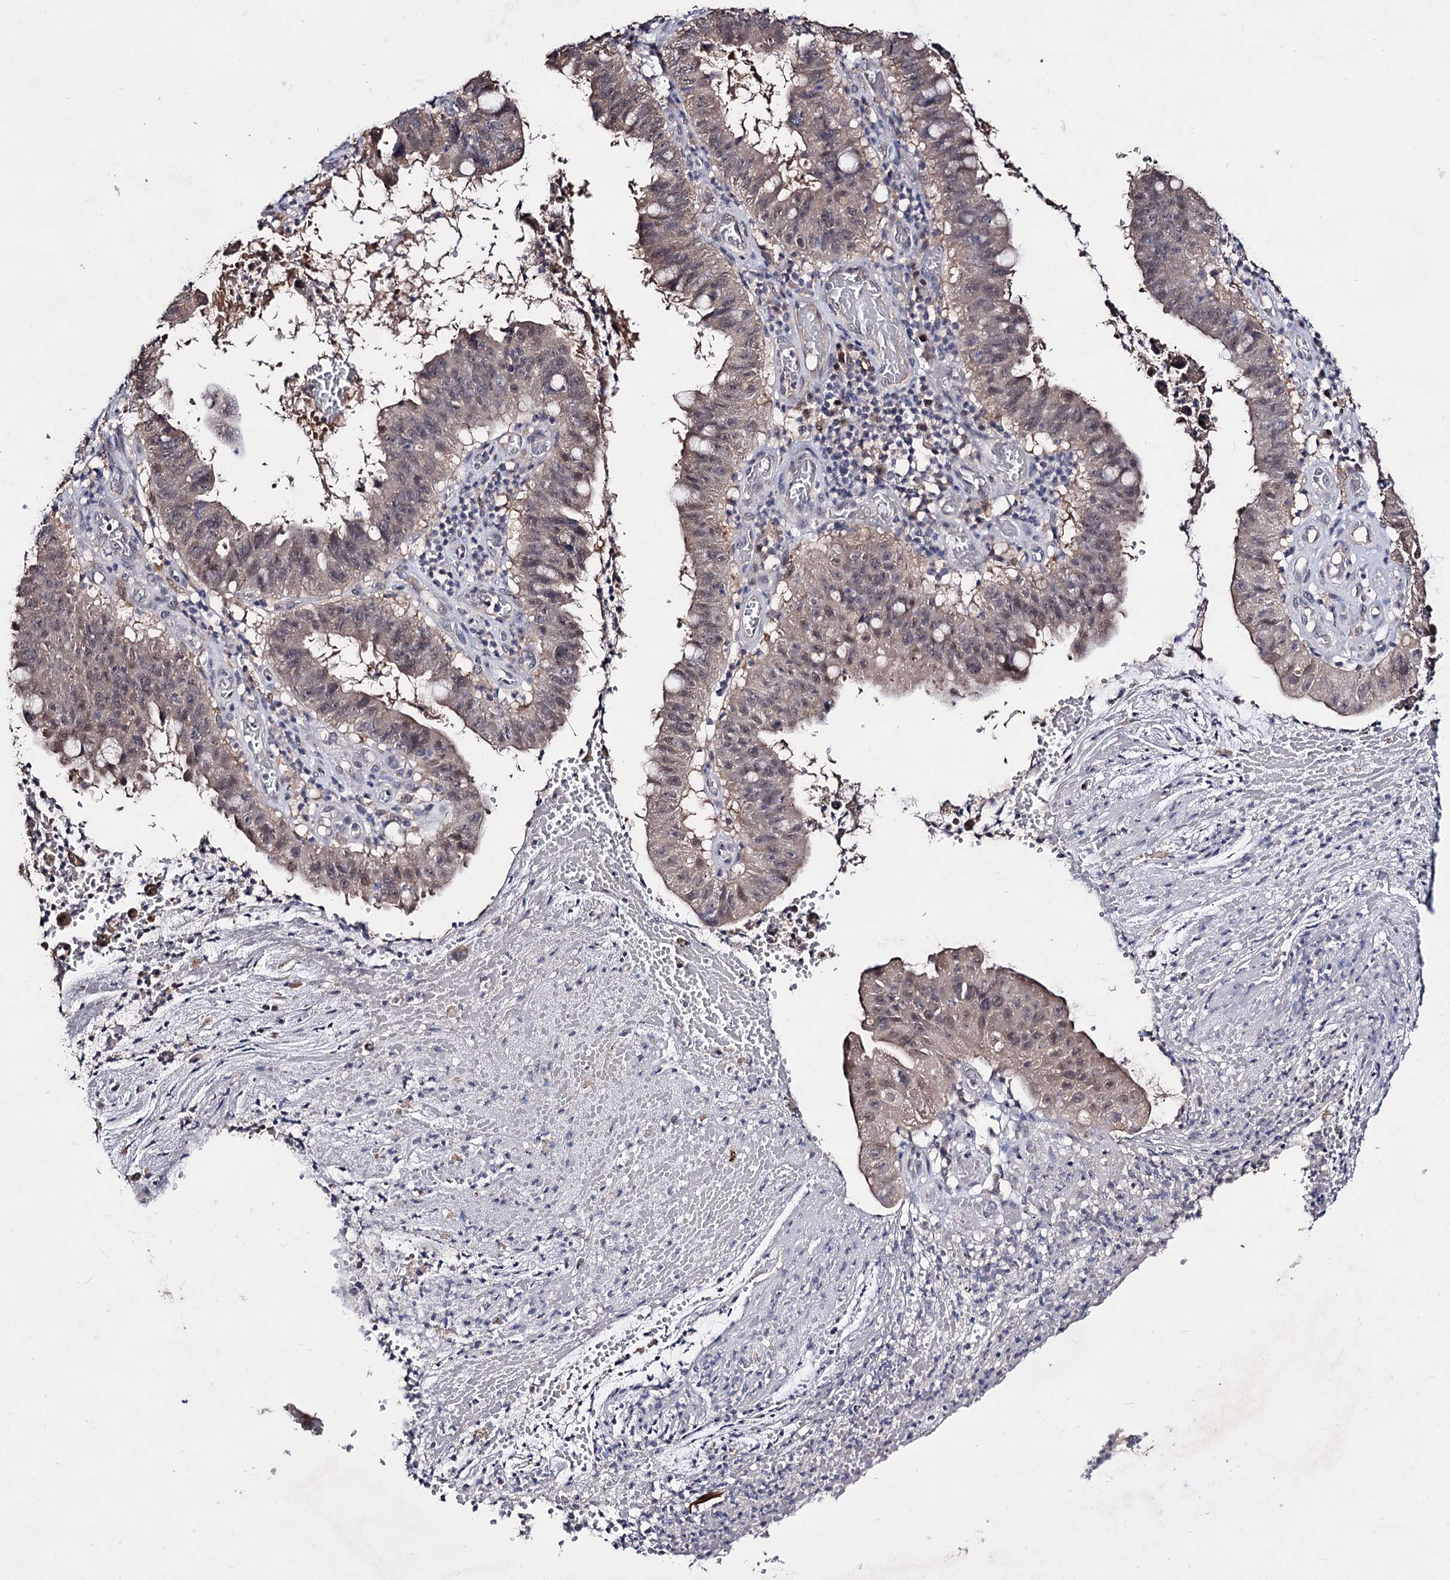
{"staining": {"intensity": "weak", "quantity": "<25%", "location": "cytoplasmic/membranous"}, "tissue": "stomach cancer", "cell_type": "Tumor cells", "image_type": "cancer", "snomed": [{"axis": "morphology", "description": "Adenocarcinoma, NOS"}, {"axis": "topography", "description": "Stomach"}], "caption": "Tumor cells show no significant protein positivity in adenocarcinoma (stomach). (DAB (3,3'-diaminobenzidine) immunohistochemistry, high magnification).", "gene": "ACTR6", "patient": {"sex": "male", "age": 59}}